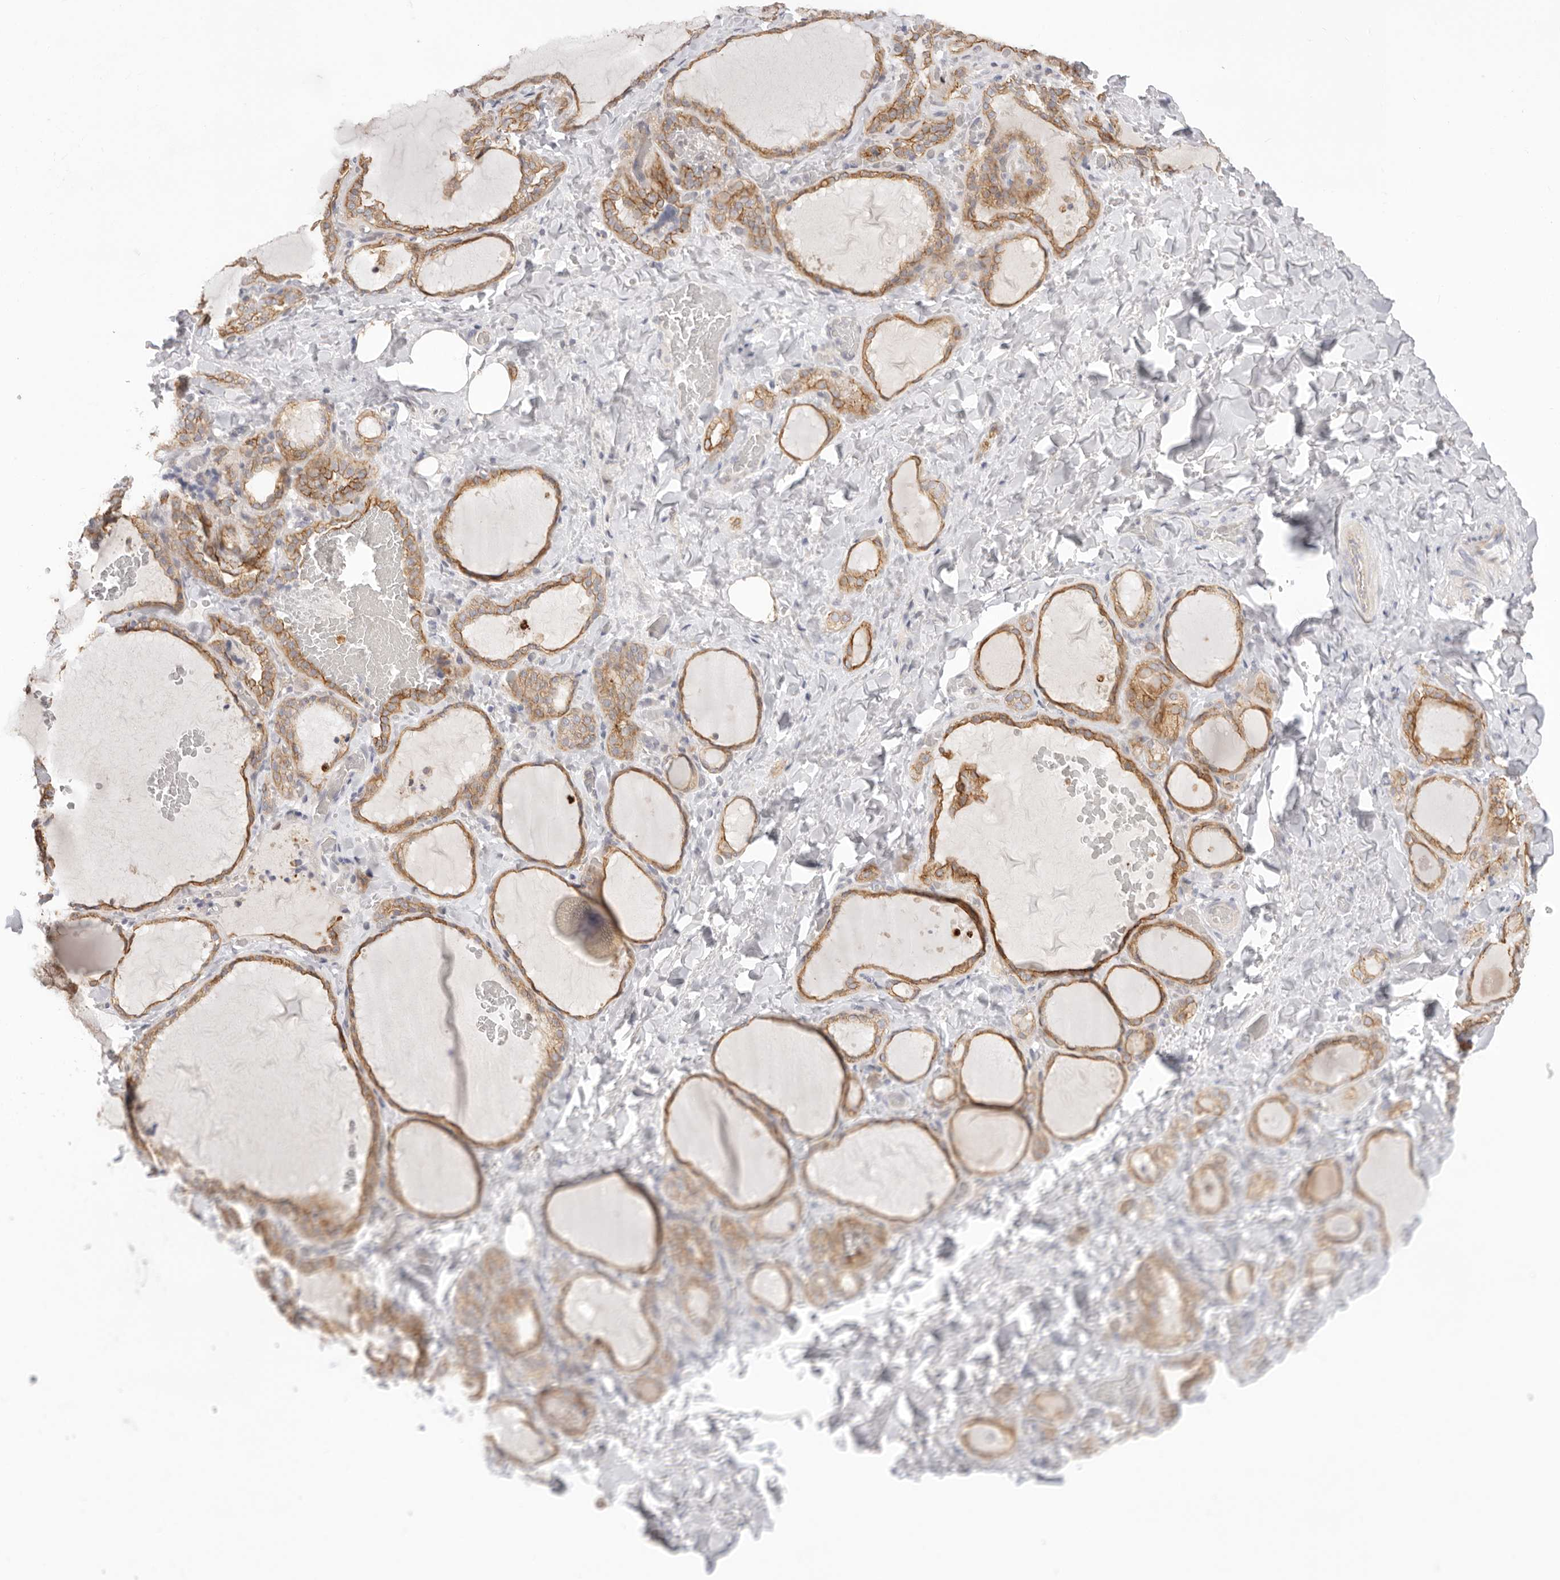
{"staining": {"intensity": "moderate", "quantity": ">75%", "location": "cytoplasmic/membranous"}, "tissue": "thyroid gland", "cell_type": "Glandular cells", "image_type": "normal", "snomed": [{"axis": "morphology", "description": "Normal tissue, NOS"}, {"axis": "topography", "description": "Thyroid gland"}], "caption": "IHC micrograph of benign thyroid gland stained for a protein (brown), which displays medium levels of moderate cytoplasmic/membranous staining in about >75% of glandular cells.", "gene": "USH1C", "patient": {"sex": "female", "age": 22}}